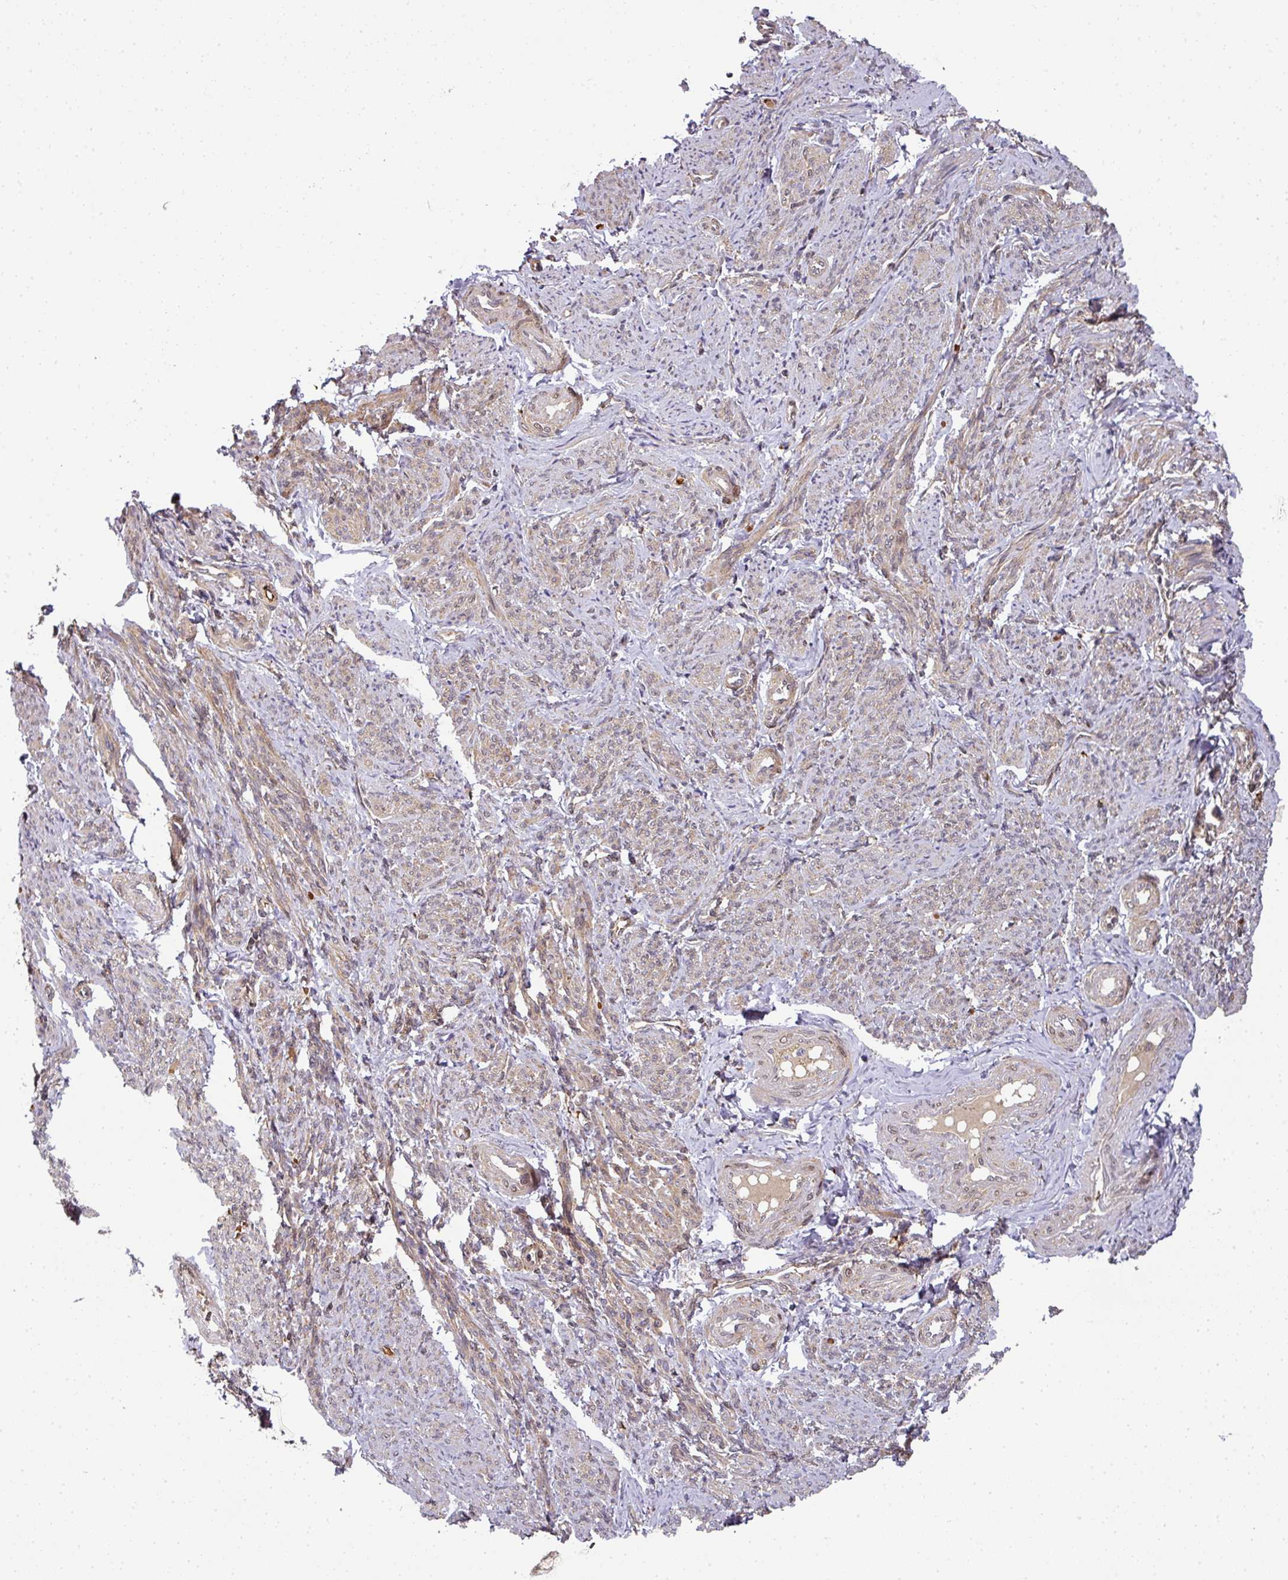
{"staining": {"intensity": "moderate", "quantity": ">75%", "location": "cytoplasmic/membranous"}, "tissue": "smooth muscle", "cell_type": "Smooth muscle cells", "image_type": "normal", "snomed": [{"axis": "morphology", "description": "Normal tissue, NOS"}, {"axis": "topography", "description": "Smooth muscle"}], "caption": "This photomicrograph exhibits unremarkable smooth muscle stained with immunohistochemistry to label a protein in brown. The cytoplasmic/membranous of smooth muscle cells show moderate positivity for the protein. Nuclei are counter-stained blue.", "gene": "MALSU1", "patient": {"sex": "female", "age": 65}}